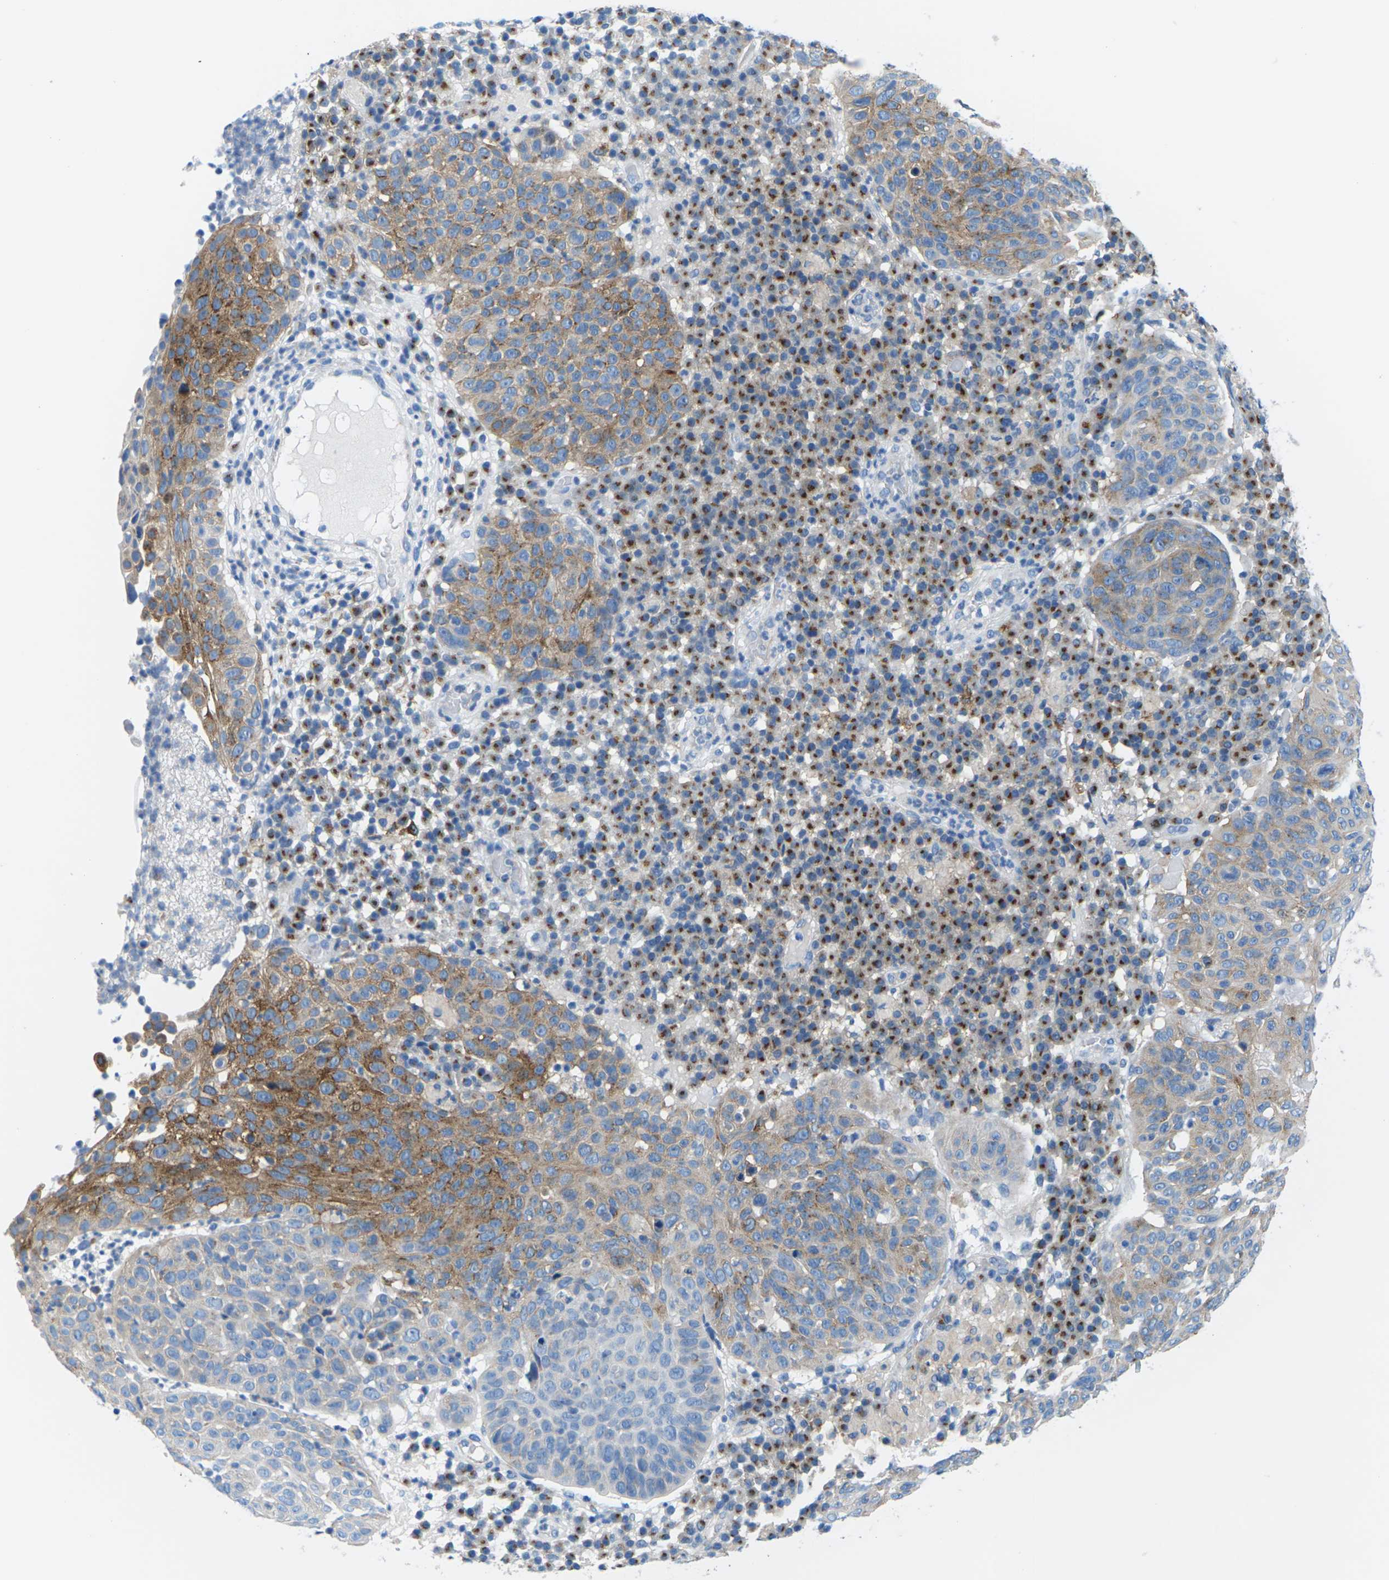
{"staining": {"intensity": "moderate", "quantity": "25%-75%", "location": "cytoplasmic/membranous"}, "tissue": "skin cancer", "cell_type": "Tumor cells", "image_type": "cancer", "snomed": [{"axis": "morphology", "description": "Squamous cell carcinoma in situ, NOS"}, {"axis": "morphology", "description": "Squamous cell carcinoma, NOS"}, {"axis": "topography", "description": "Skin"}], "caption": "Immunohistochemical staining of human squamous cell carcinoma (skin) displays moderate cytoplasmic/membranous protein staining in approximately 25%-75% of tumor cells.", "gene": "SYNGR2", "patient": {"sex": "male", "age": 93}}